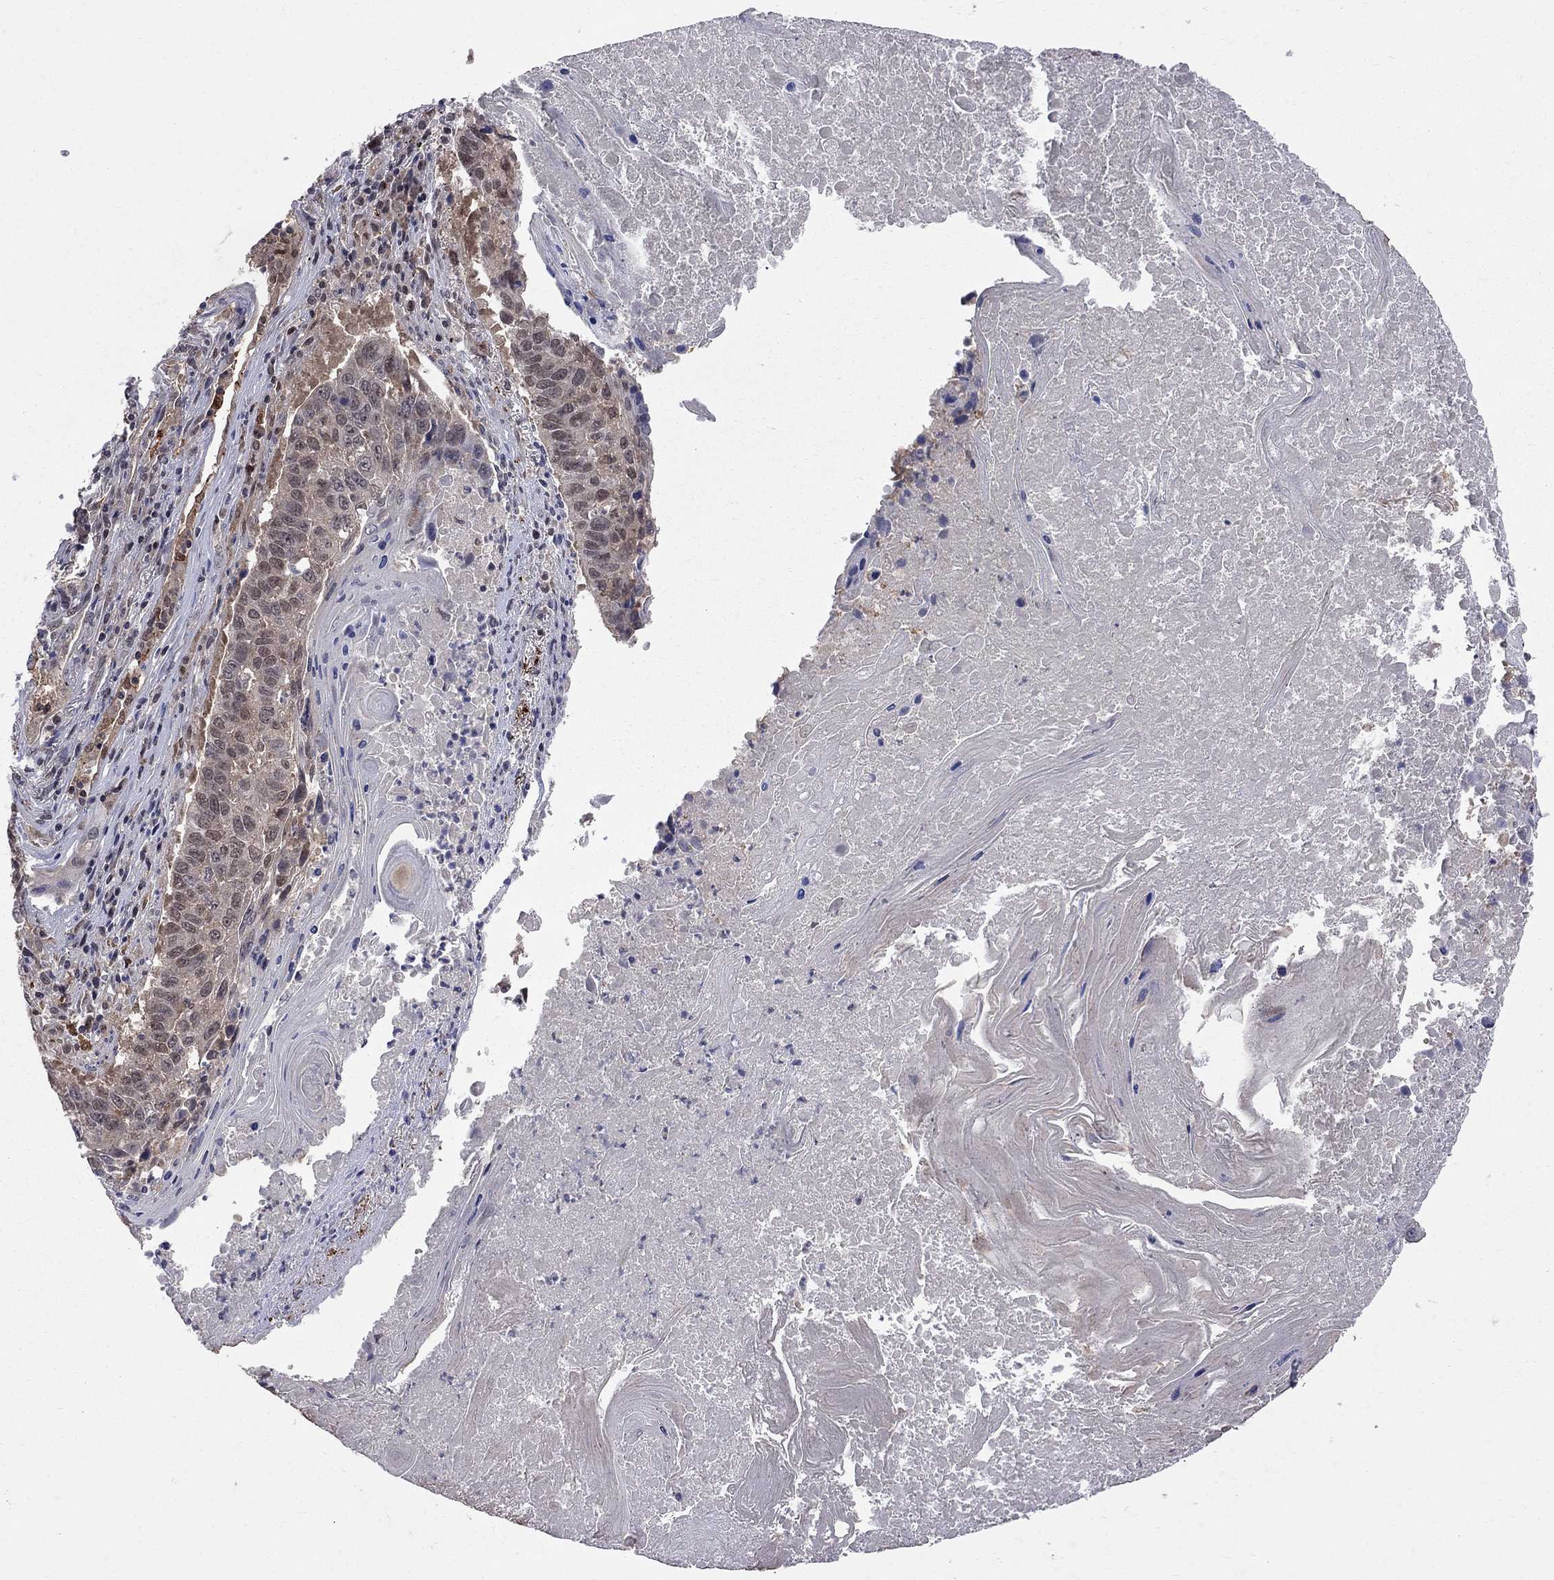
{"staining": {"intensity": "weak", "quantity": "<25%", "location": "cytoplasmic/membranous,nuclear"}, "tissue": "lung cancer", "cell_type": "Tumor cells", "image_type": "cancer", "snomed": [{"axis": "morphology", "description": "Squamous cell carcinoma, NOS"}, {"axis": "topography", "description": "Lung"}], "caption": "Immunohistochemical staining of lung cancer (squamous cell carcinoma) displays no significant expression in tumor cells. (Stains: DAB (3,3'-diaminobenzidine) IHC with hematoxylin counter stain, Microscopy: brightfield microscopy at high magnification).", "gene": "SAP30L", "patient": {"sex": "male", "age": 73}}